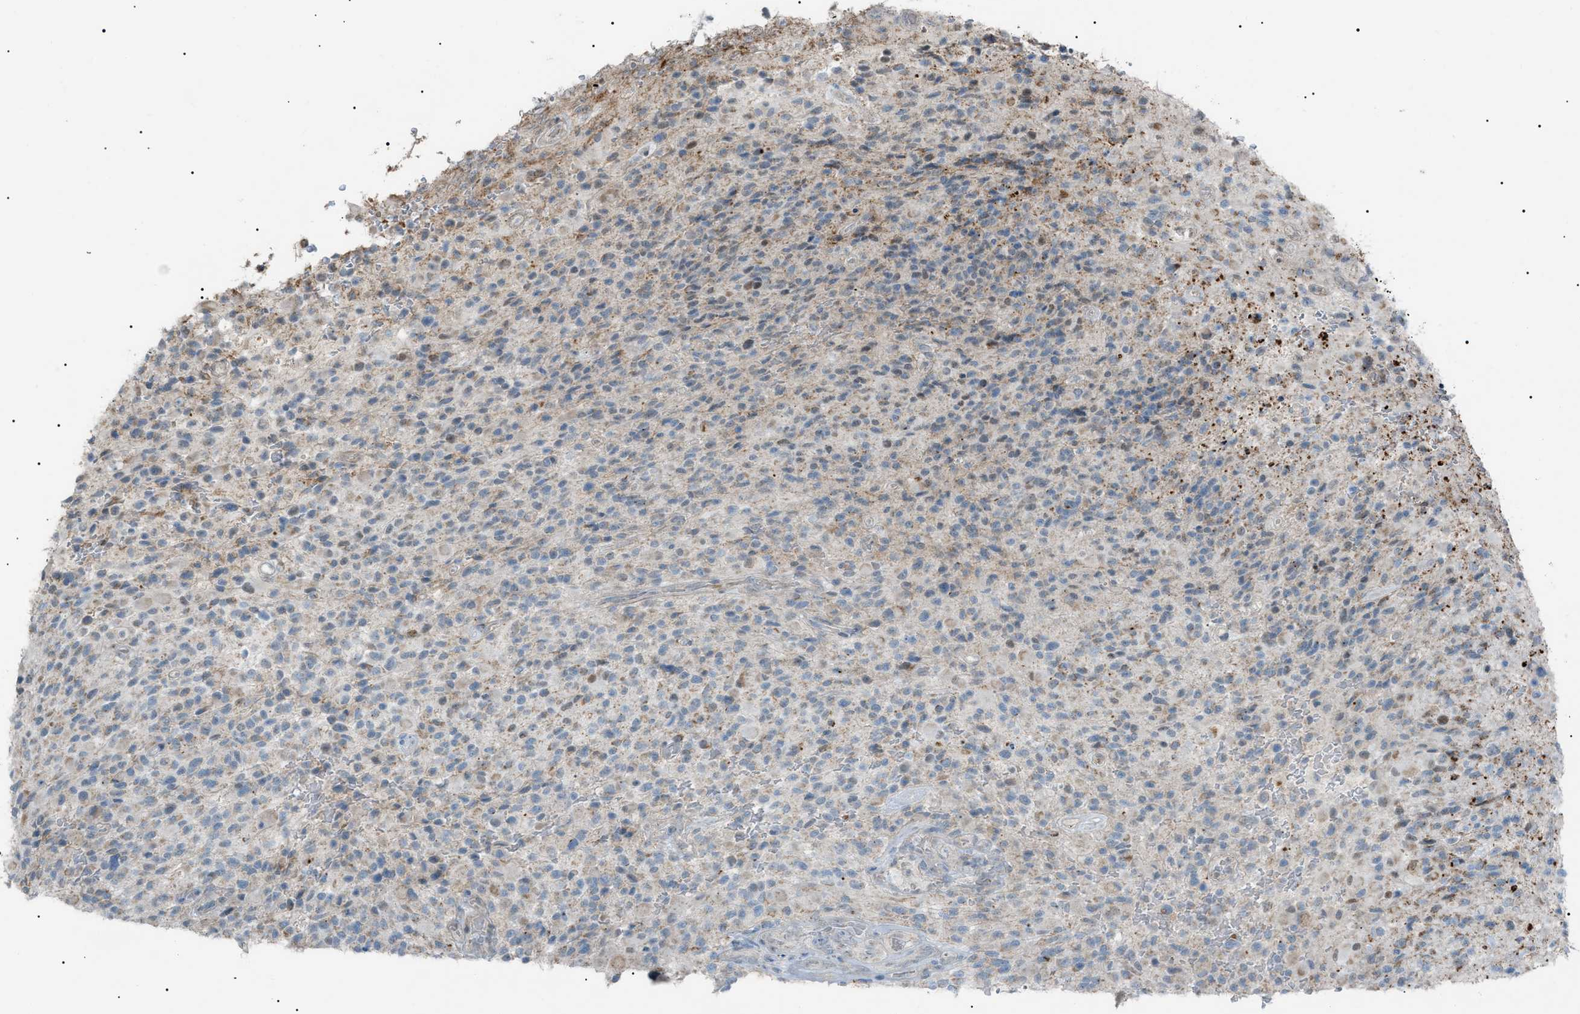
{"staining": {"intensity": "moderate", "quantity": "<25%", "location": "cytoplasmic/membranous"}, "tissue": "glioma", "cell_type": "Tumor cells", "image_type": "cancer", "snomed": [{"axis": "morphology", "description": "Glioma, malignant, High grade"}, {"axis": "topography", "description": "Brain"}], "caption": "Brown immunohistochemical staining in human glioma demonstrates moderate cytoplasmic/membranous expression in approximately <25% of tumor cells.", "gene": "ZNF516", "patient": {"sex": "male", "age": 71}}